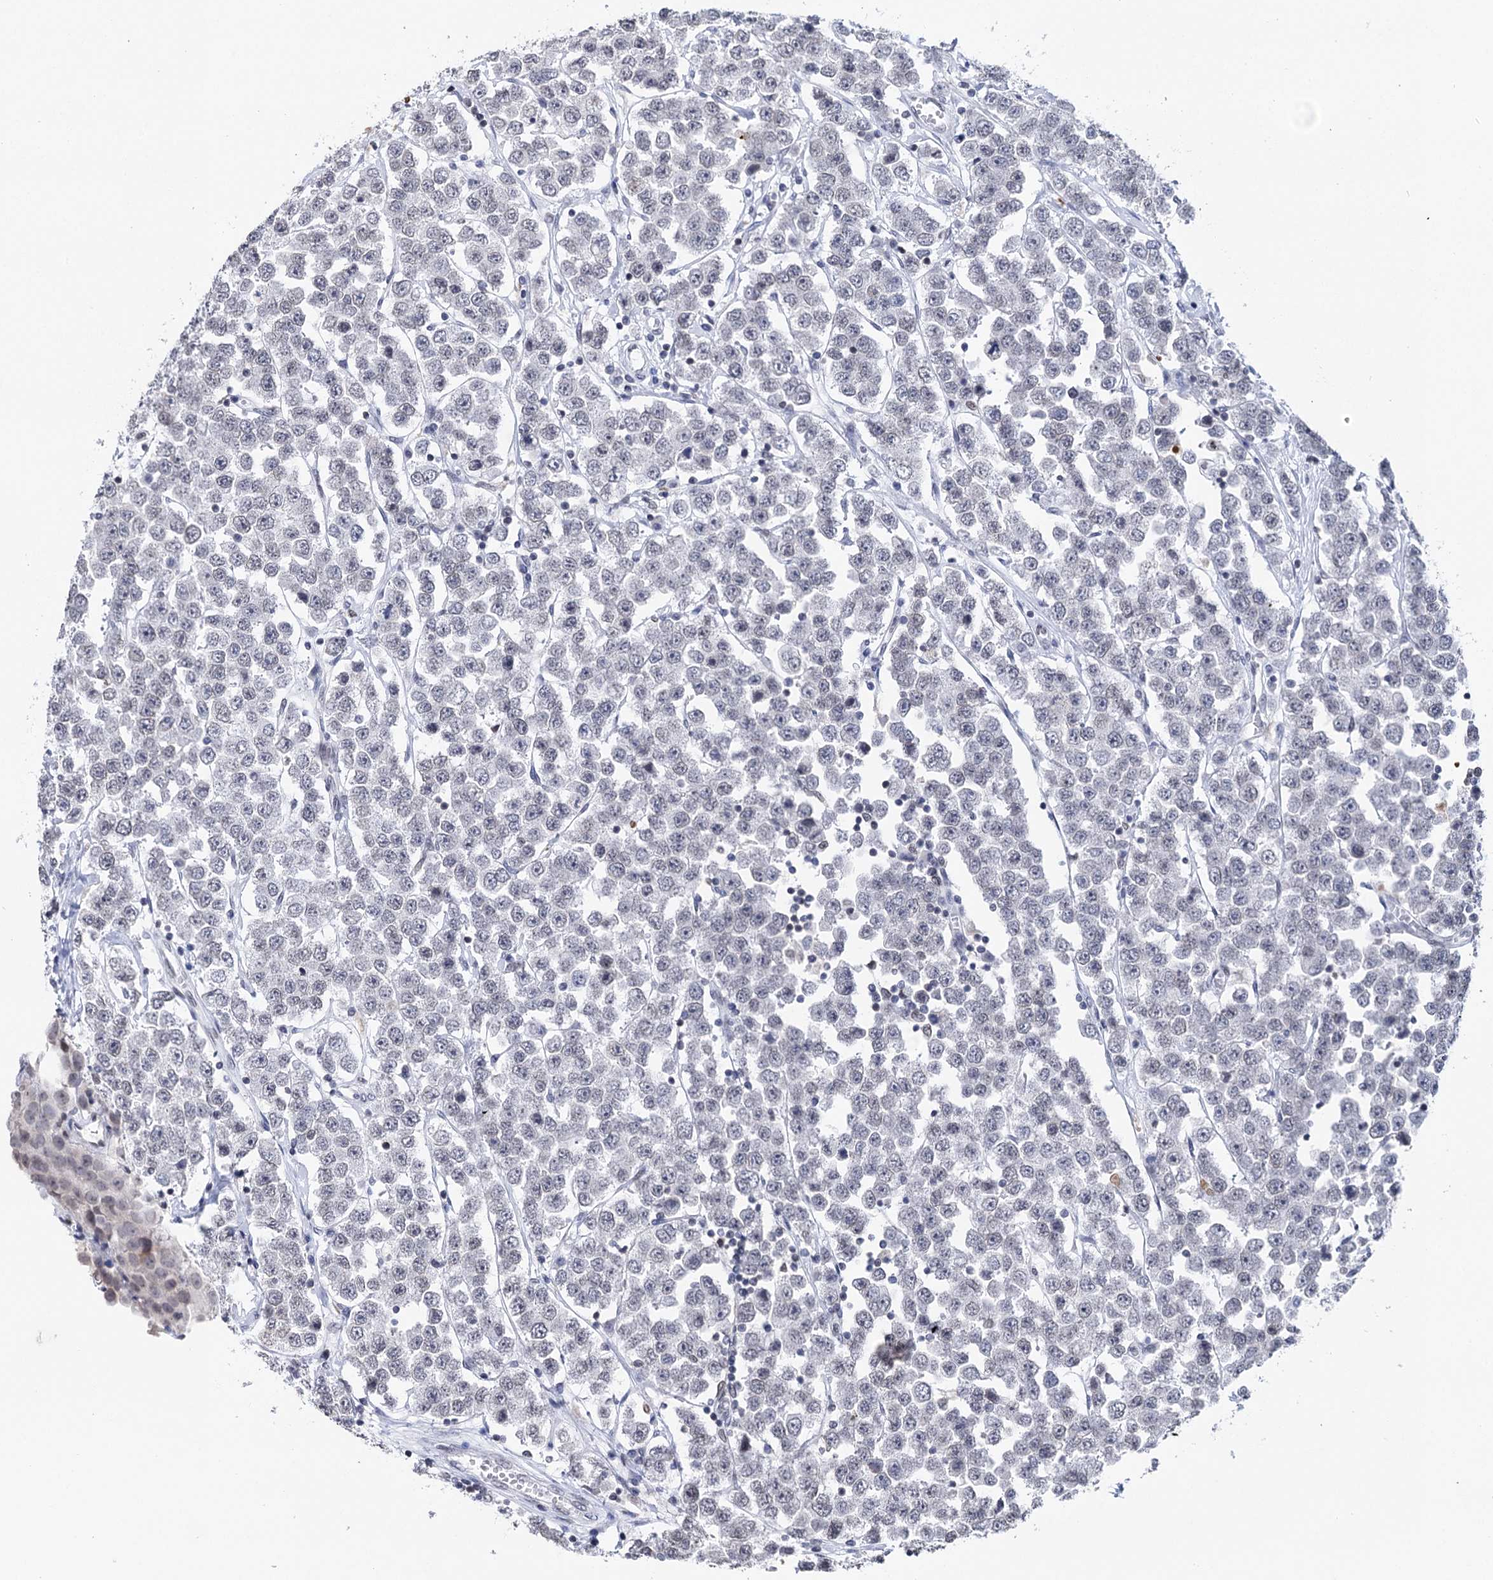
{"staining": {"intensity": "negative", "quantity": "none", "location": "none"}, "tissue": "testis cancer", "cell_type": "Tumor cells", "image_type": "cancer", "snomed": [{"axis": "morphology", "description": "Seminoma, NOS"}, {"axis": "topography", "description": "Testis"}], "caption": "An image of testis cancer (seminoma) stained for a protein shows no brown staining in tumor cells. Nuclei are stained in blue.", "gene": "CCDC77", "patient": {"sex": "male", "age": 28}}